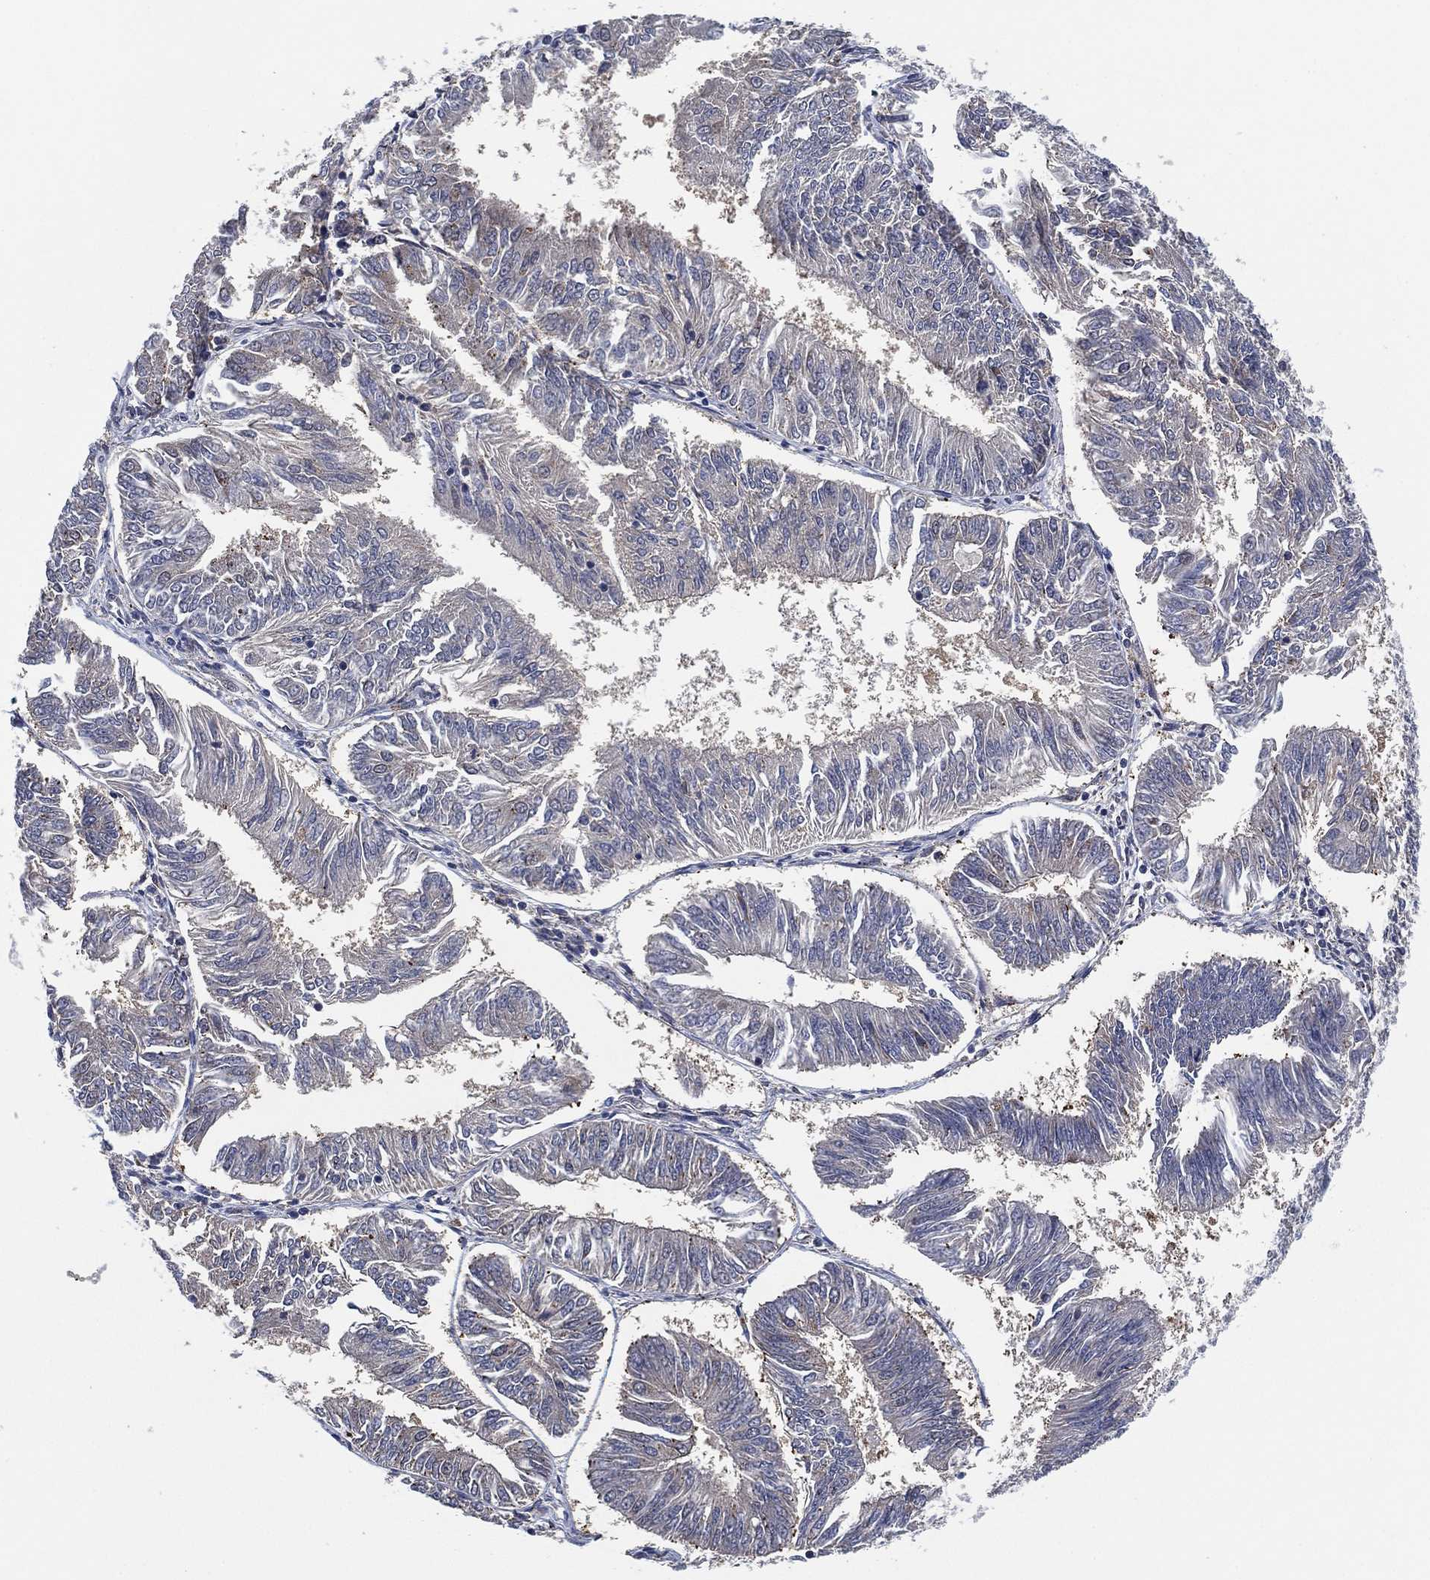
{"staining": {"intensity": "negative", "quantity": "none", "location": "none"}, "tissue": "endometrial cancer", "cell_type": "Tumor cells", "image_type": "cancer", "snomed": [{"axis": "morphology", "description": "Adenocarcinoma, NOS"}, {"axis": "topography", "description": "Endometrium"}], "caption": "Endometrial cancer (adenocarcinoma) was stained to show a protein in brown. There is no significant expression in tumor cells.", "gene": "FES", "patient": {"sex": "female", "age": 58}}